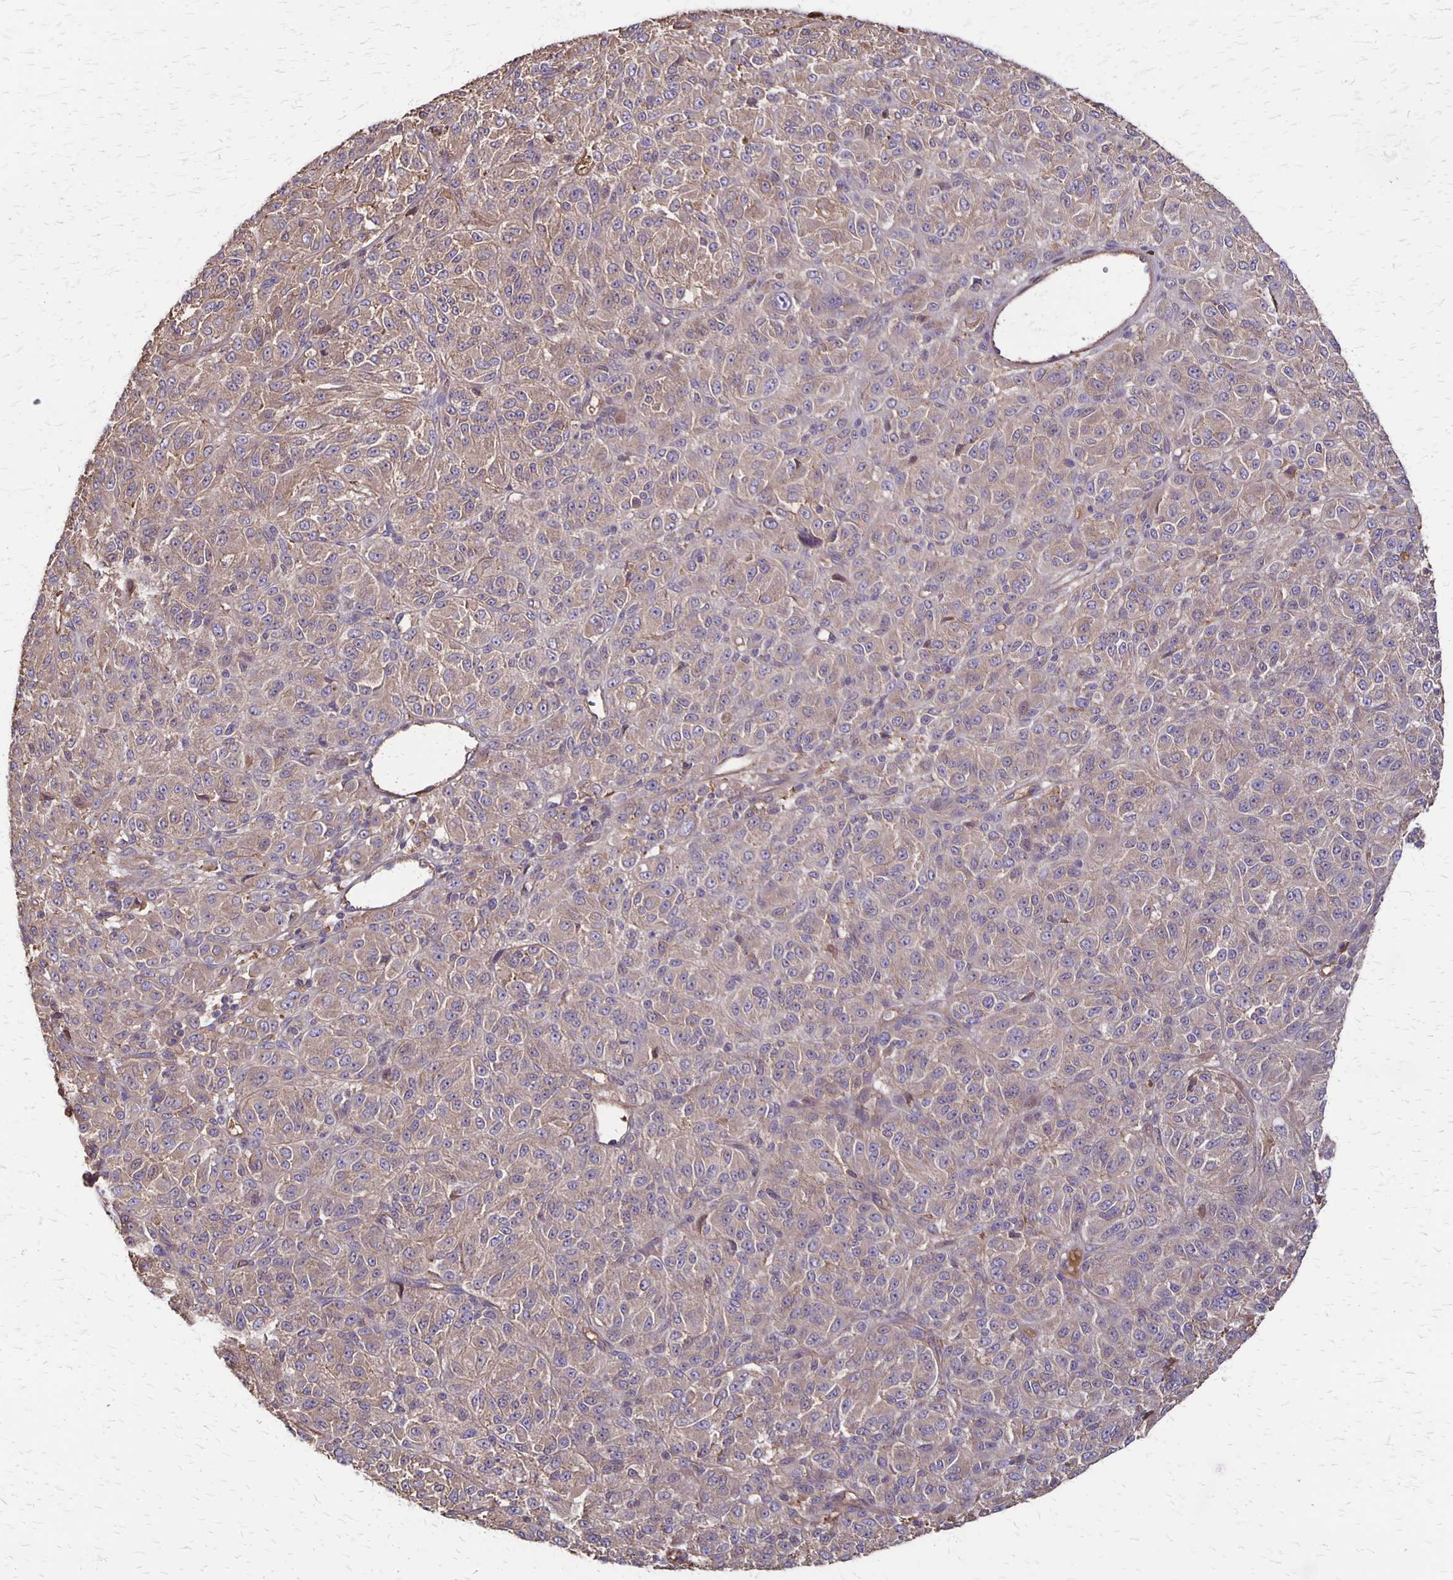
{"staining": {"intensity": "weak", "quantity": "25%-75%", "location": "cytoplasmic/membranous"}, "tissue": "melanoma", "cell_type": "Tumor cells", "image_type": "cancer", "snomed": [{"axis": "morphology", "description": "Malignant melanoma, Metastatic site"}, {"axis": "topography", "description": "Brain"}], "caption": "About 25%-75% of tumor cells in malignant melanoma (metastatic site) reveal weak cytoplasmic/membranous protein expression as visualized by brown immunohistochemical staining.", "gene": "PROM2", "patient": {"sex": "female", "age": 56}}